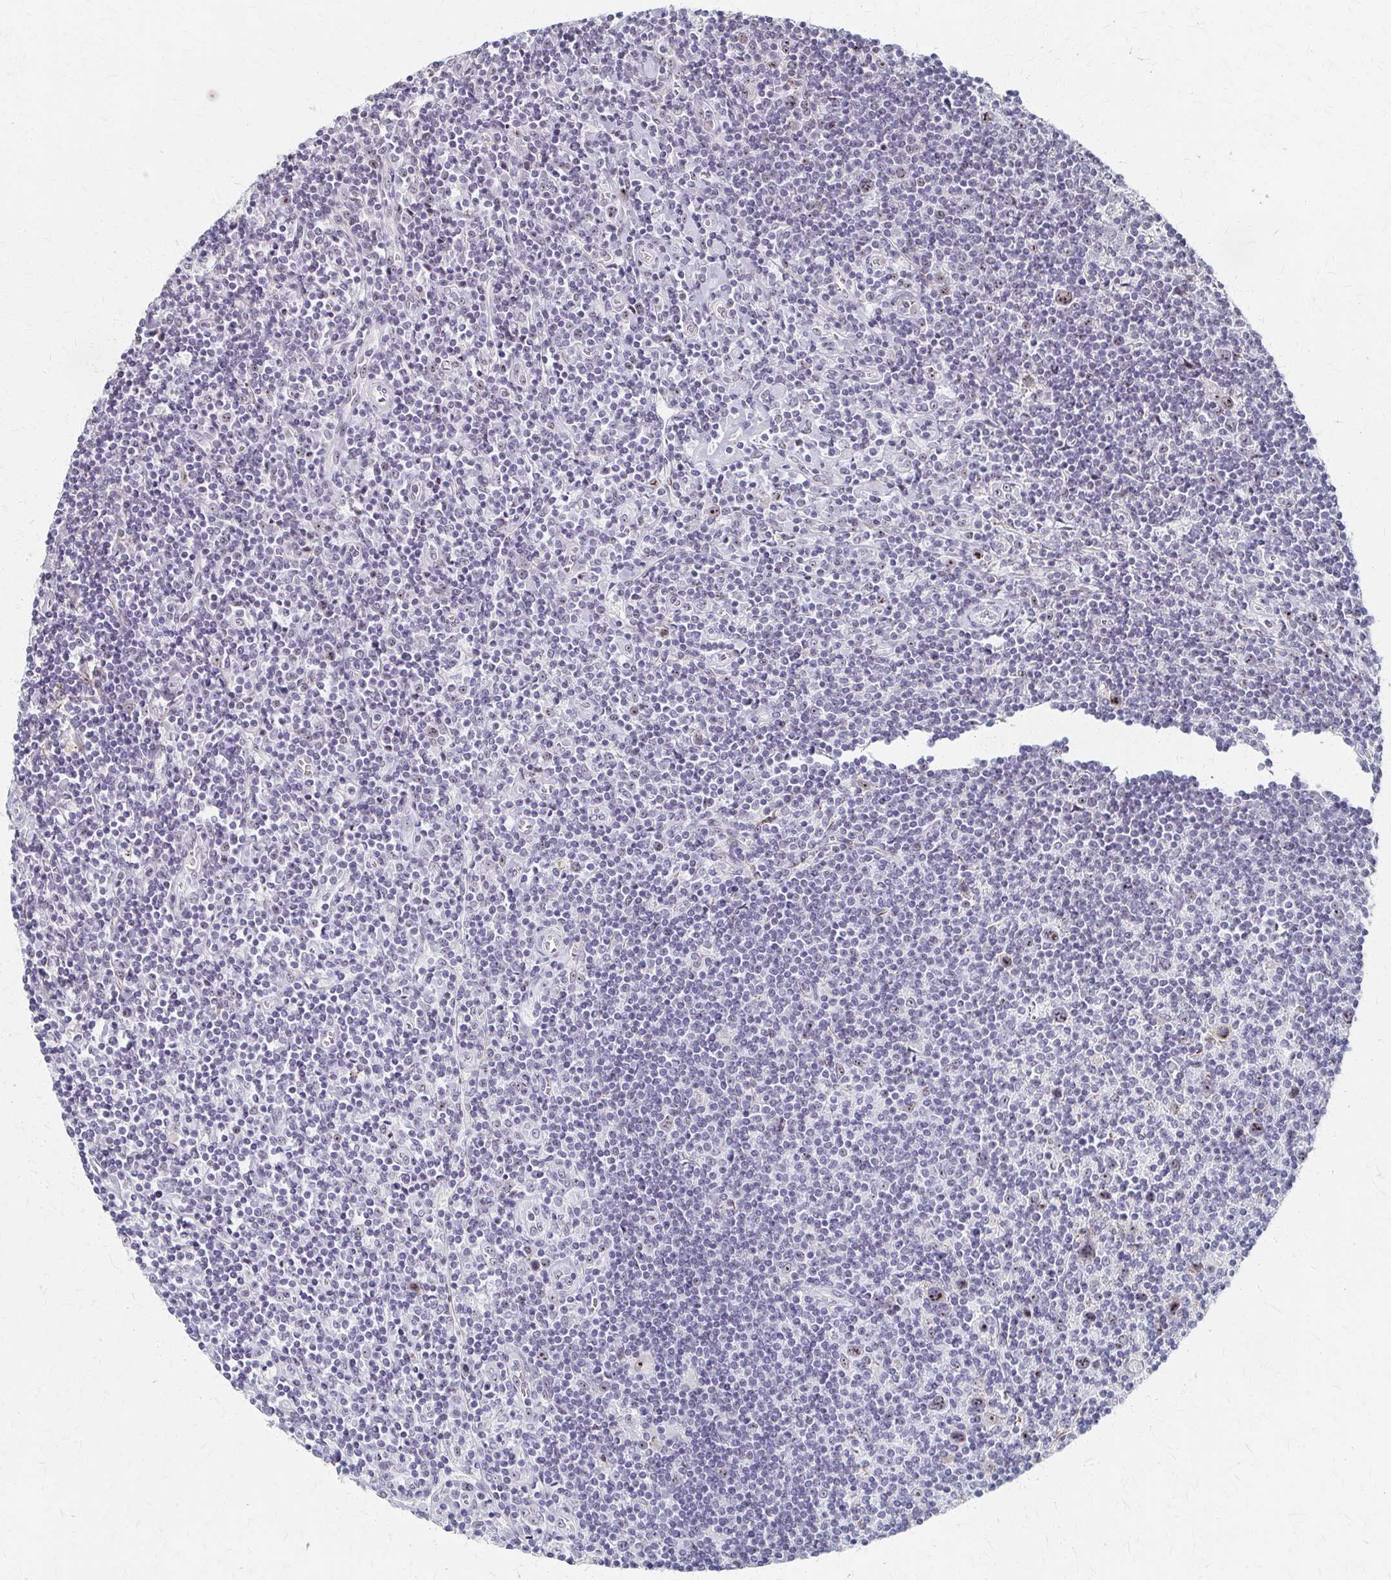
{"staining": {"intensity": "weak", "quantity": "25%-75%", "location": "nuclear"}, "tissue": "lymphoma", "cell_type": "Tumor cells", "image_type": "cancer", "snomed": [{"axis": "morphology", "description": "Hodgkin's disease, NOS"}, {"axis": "topography", "description": "Lymph node"}], "caption": "DAB immunohistochemical staining of Hodgkin's disease shows weak nuclear protein staining in about 25%-75% of tumor cells.", "gene": "PES1", "patient": {"sex": "male", "age": 40}}